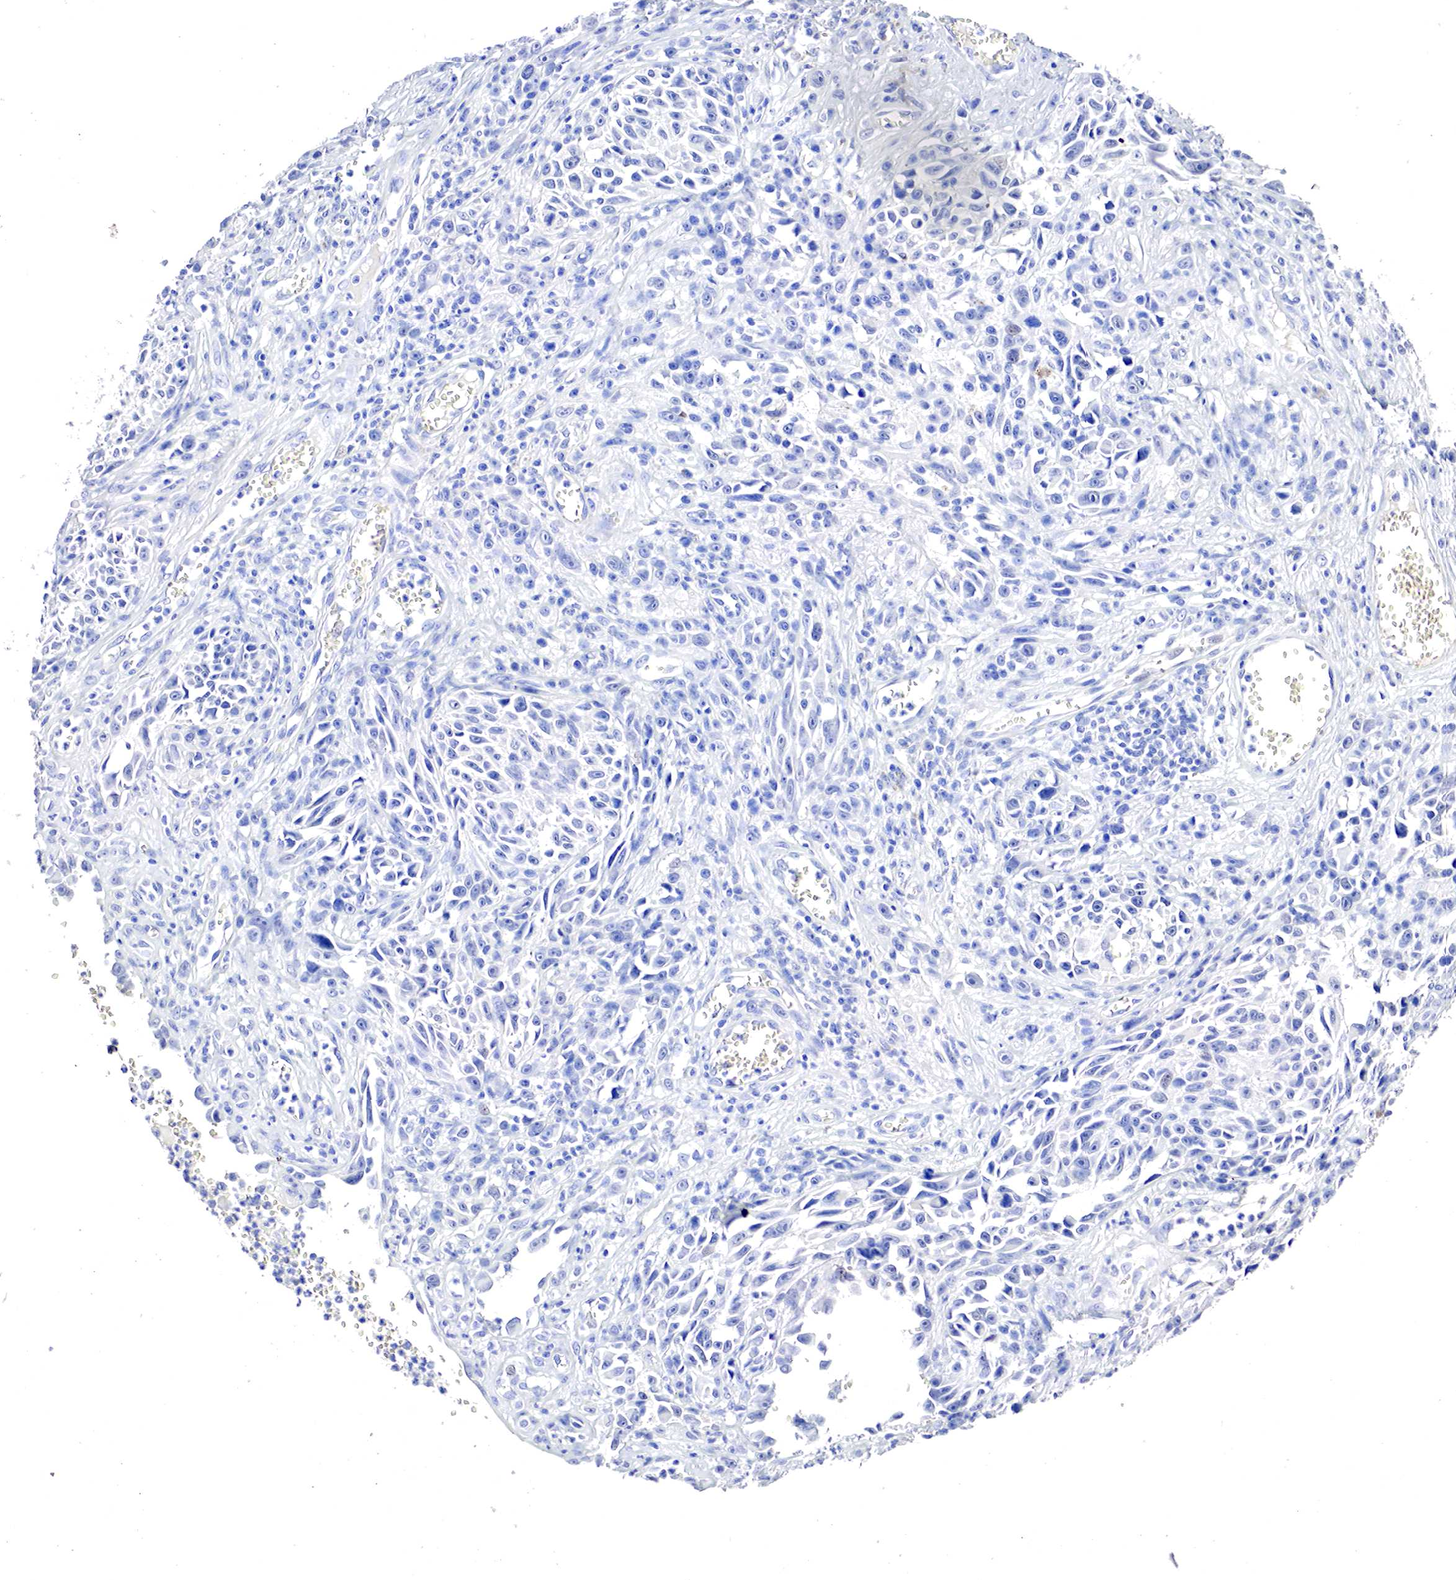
{"staining": {"intensity": "negative", "quantity": "none", "location": "none"}, "tissue": "melanoma", "cell_type": "Tumor cells", "image_type": "cancer", "snomed": [{"axis": "morphology", "description": "Malignant melanoma, NOS"}, {"axis": "topography", "description": "Skin"}], "caption": "DAB immunohistochemical staining of melanoma exhibits no significant staining in tumor cells.", "gene": "OTC", "patient": {"sex": "female", "age": 82}}